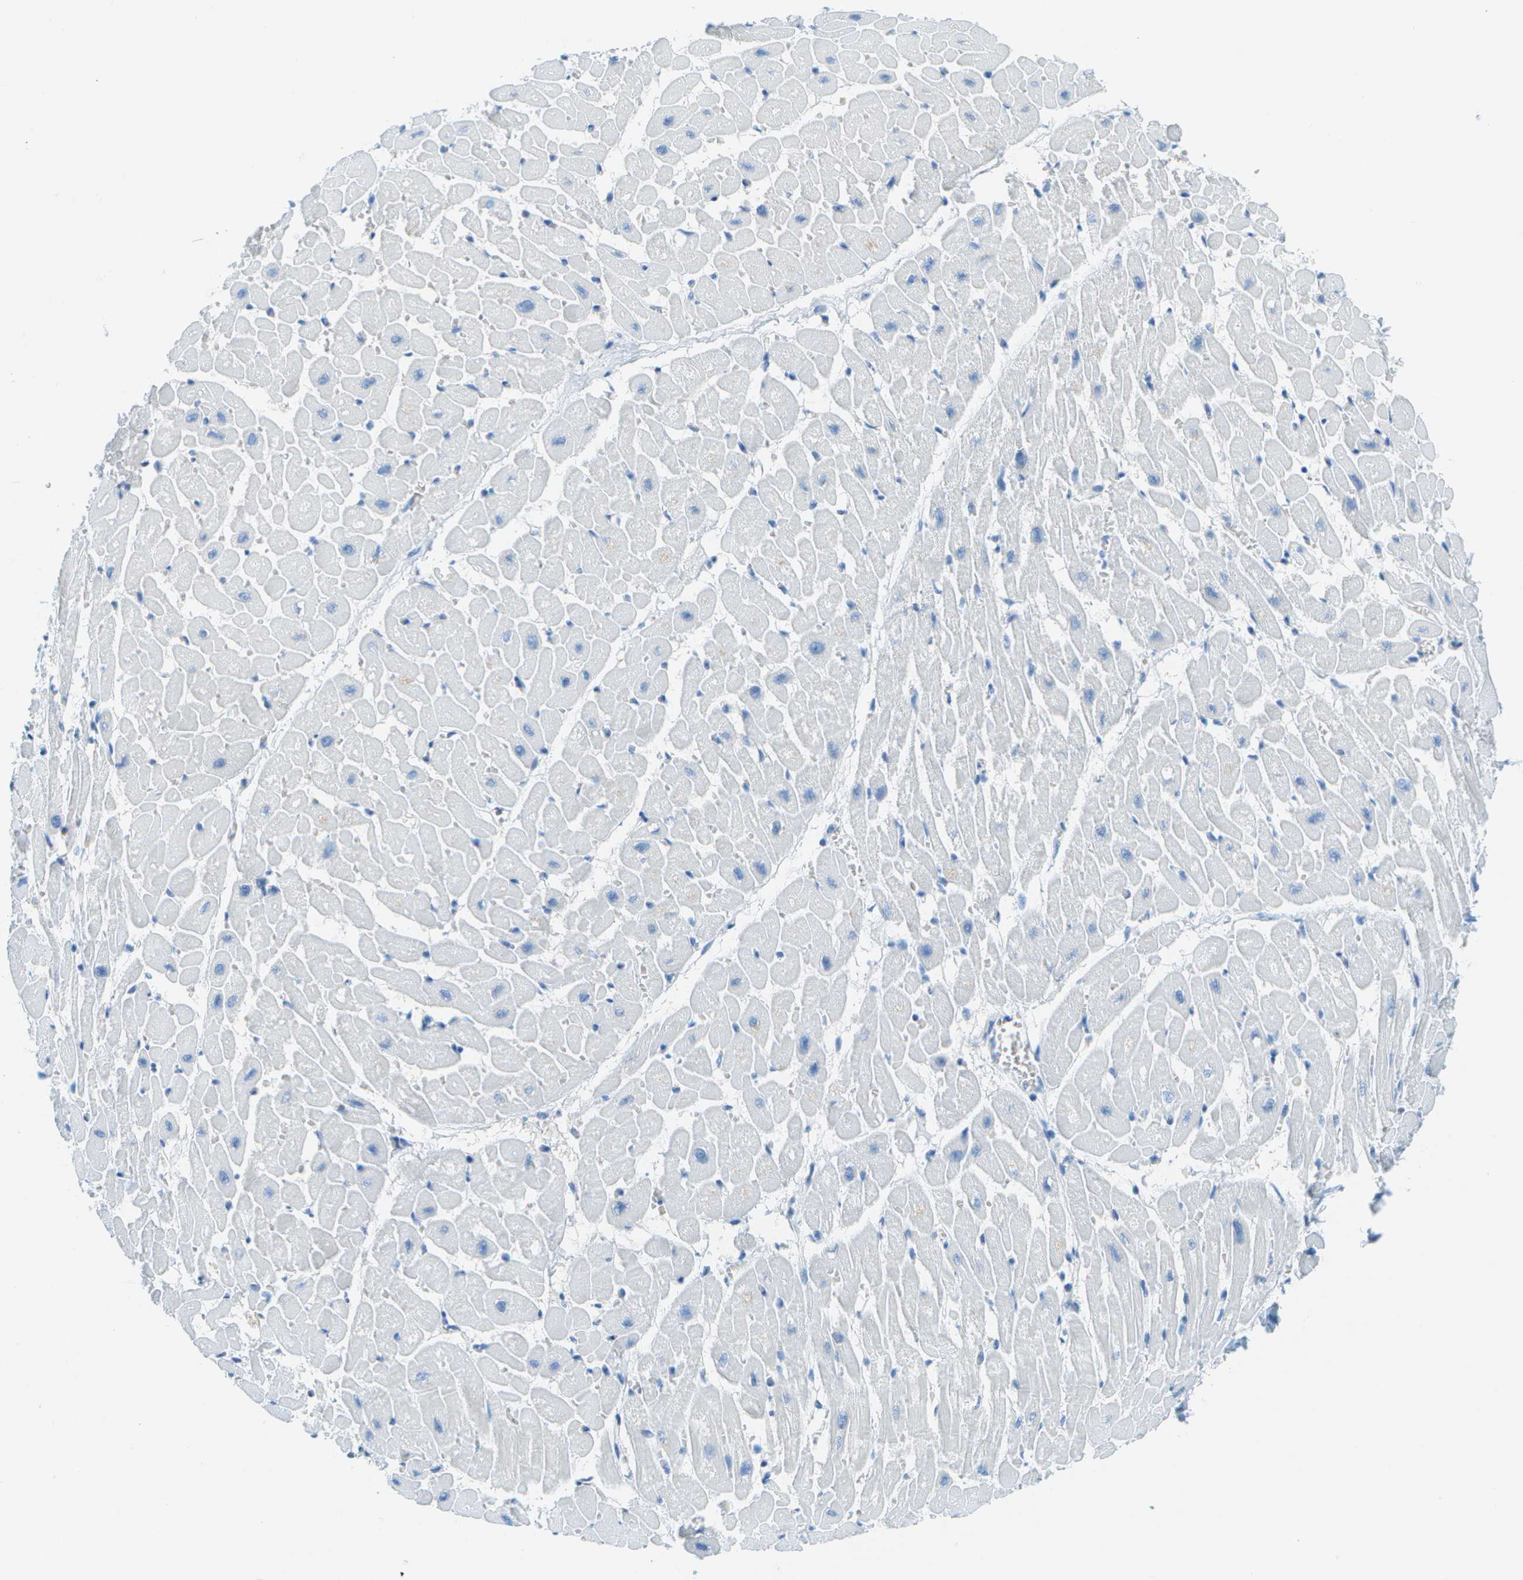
{"staining": {"intensity": "weak", "quantity": "<25%", "location": "cytoplasmic/membranous"}, "tissue": "heart muscle", "cell_type": "Cardiomyocytes", "image_type": "normal", "snomed": [{"axis": "morphology", "description": "Normal tissue, NOS"}, {"axis": "topography", "description": "Heart"}], "caption": "Heart muscle was stained to show a protein in brown. There is no significant positivity in cardiomyocytes. (DAB (3,3'-diaminobenzidine) IHC, high magnification).", "gene": "CDHR2", "patient": {"sex": "male", "age": 45}}